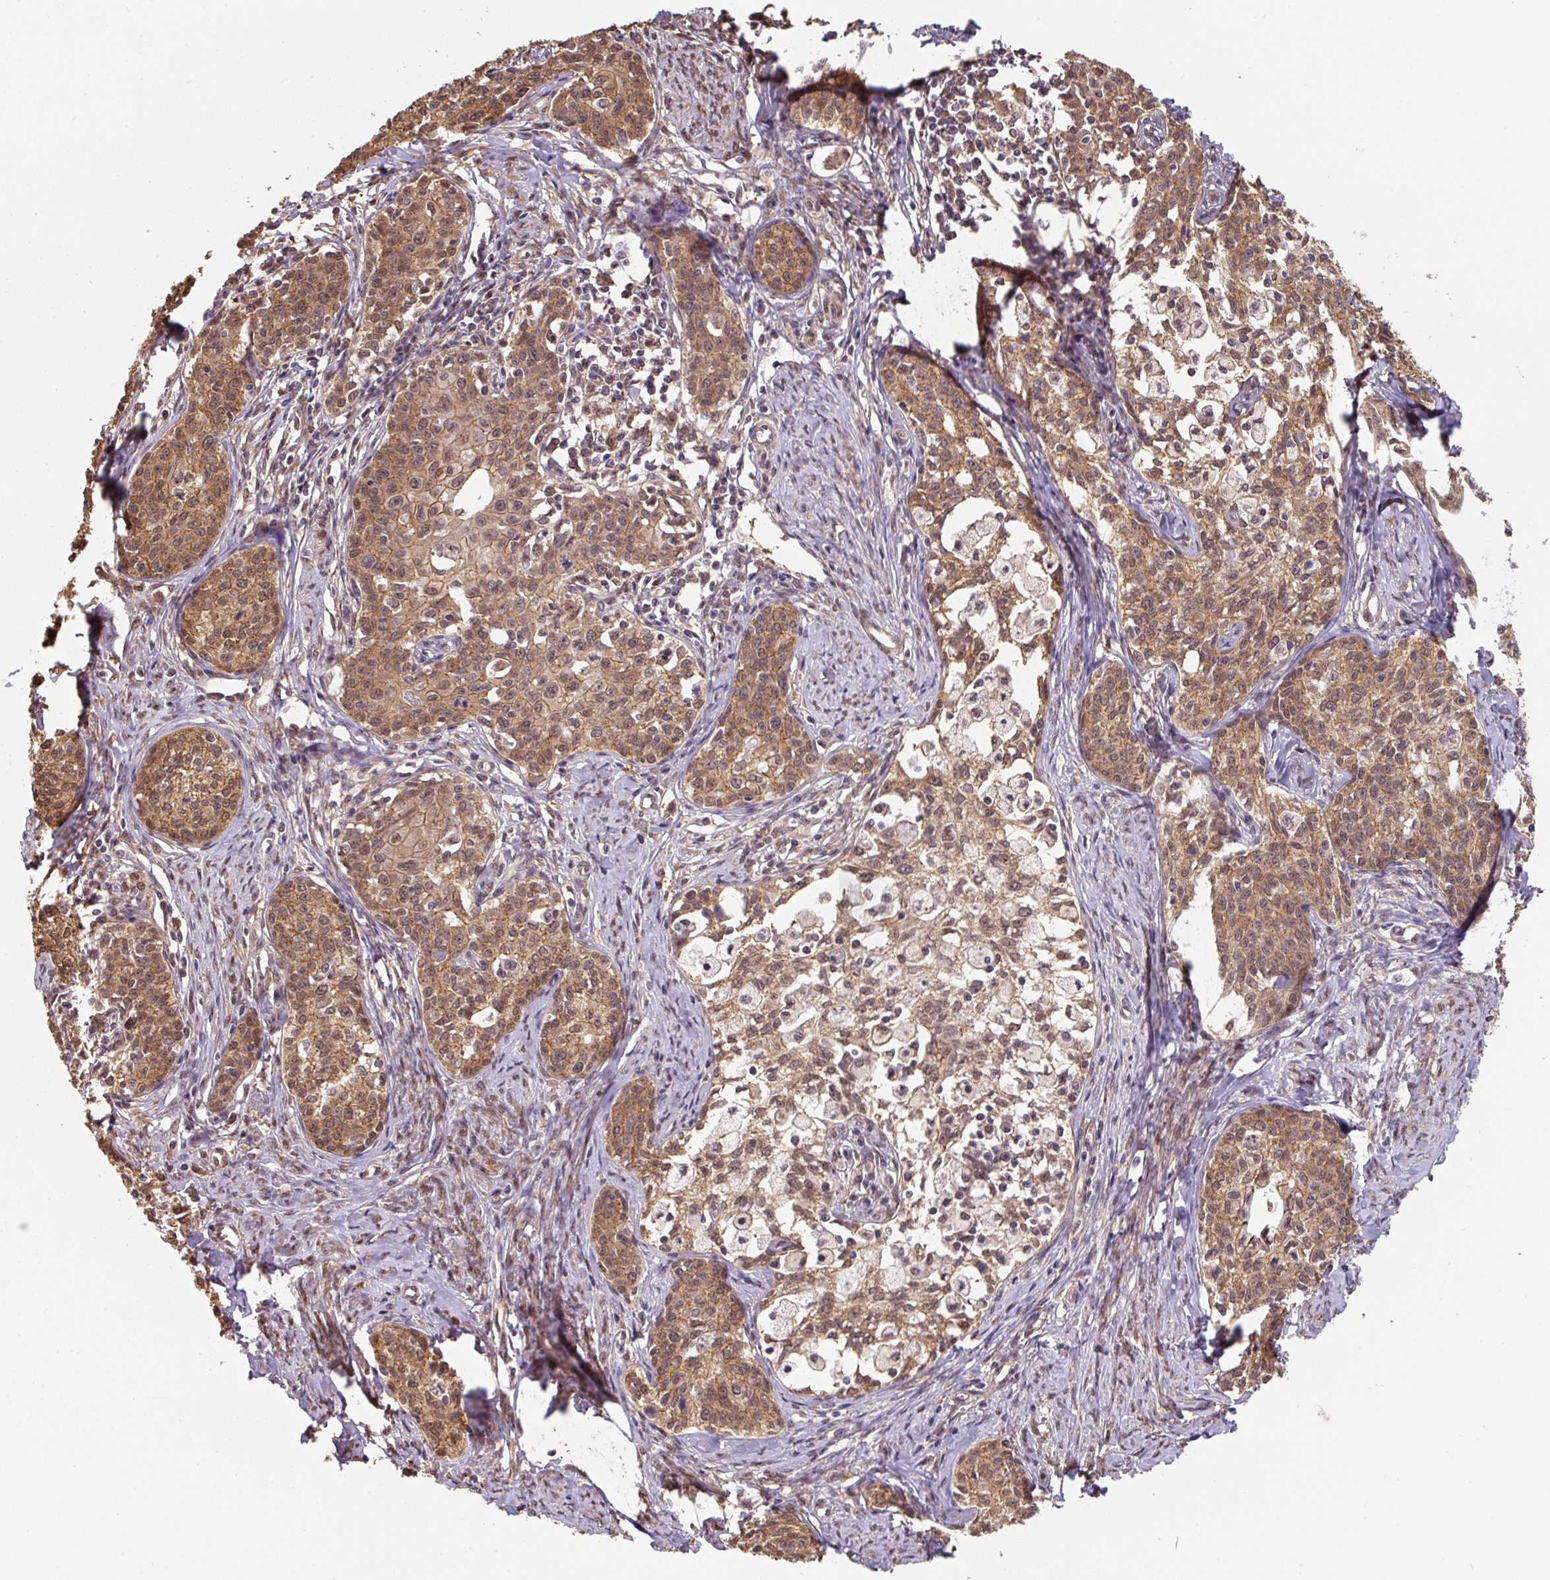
{"staining": {"intensity": "moderate", "quantity": ">75%", "location": "cytoplasmic/membranous,nuclear"}, "tissue": "cervical cancer", "cell_type": "Tumor cells", "image_type": "cancer", "snomed": [{"axis": "morphology", "description": "Squamous cell carcinoma, NOS"}, {"axis": "morphology", "description": "Adenocarcinoma, NOS"}, {"axis": "topography", "description": "Cervix"}], "caption": "Adenocarcinoma (cervical) tissue reveals moderate cytoplasmic/membranous and nuclear positivity in about >75% of tumor cells, visualized by immunohistochemistry. Using DAB (3,3'-diaminobenzidine) (brown) and hematoxylin (blue) stains, captured at high magnification using brightfield microscopy.", "gene": "ST13", "patient": {"sex": "female", "age": 52}}